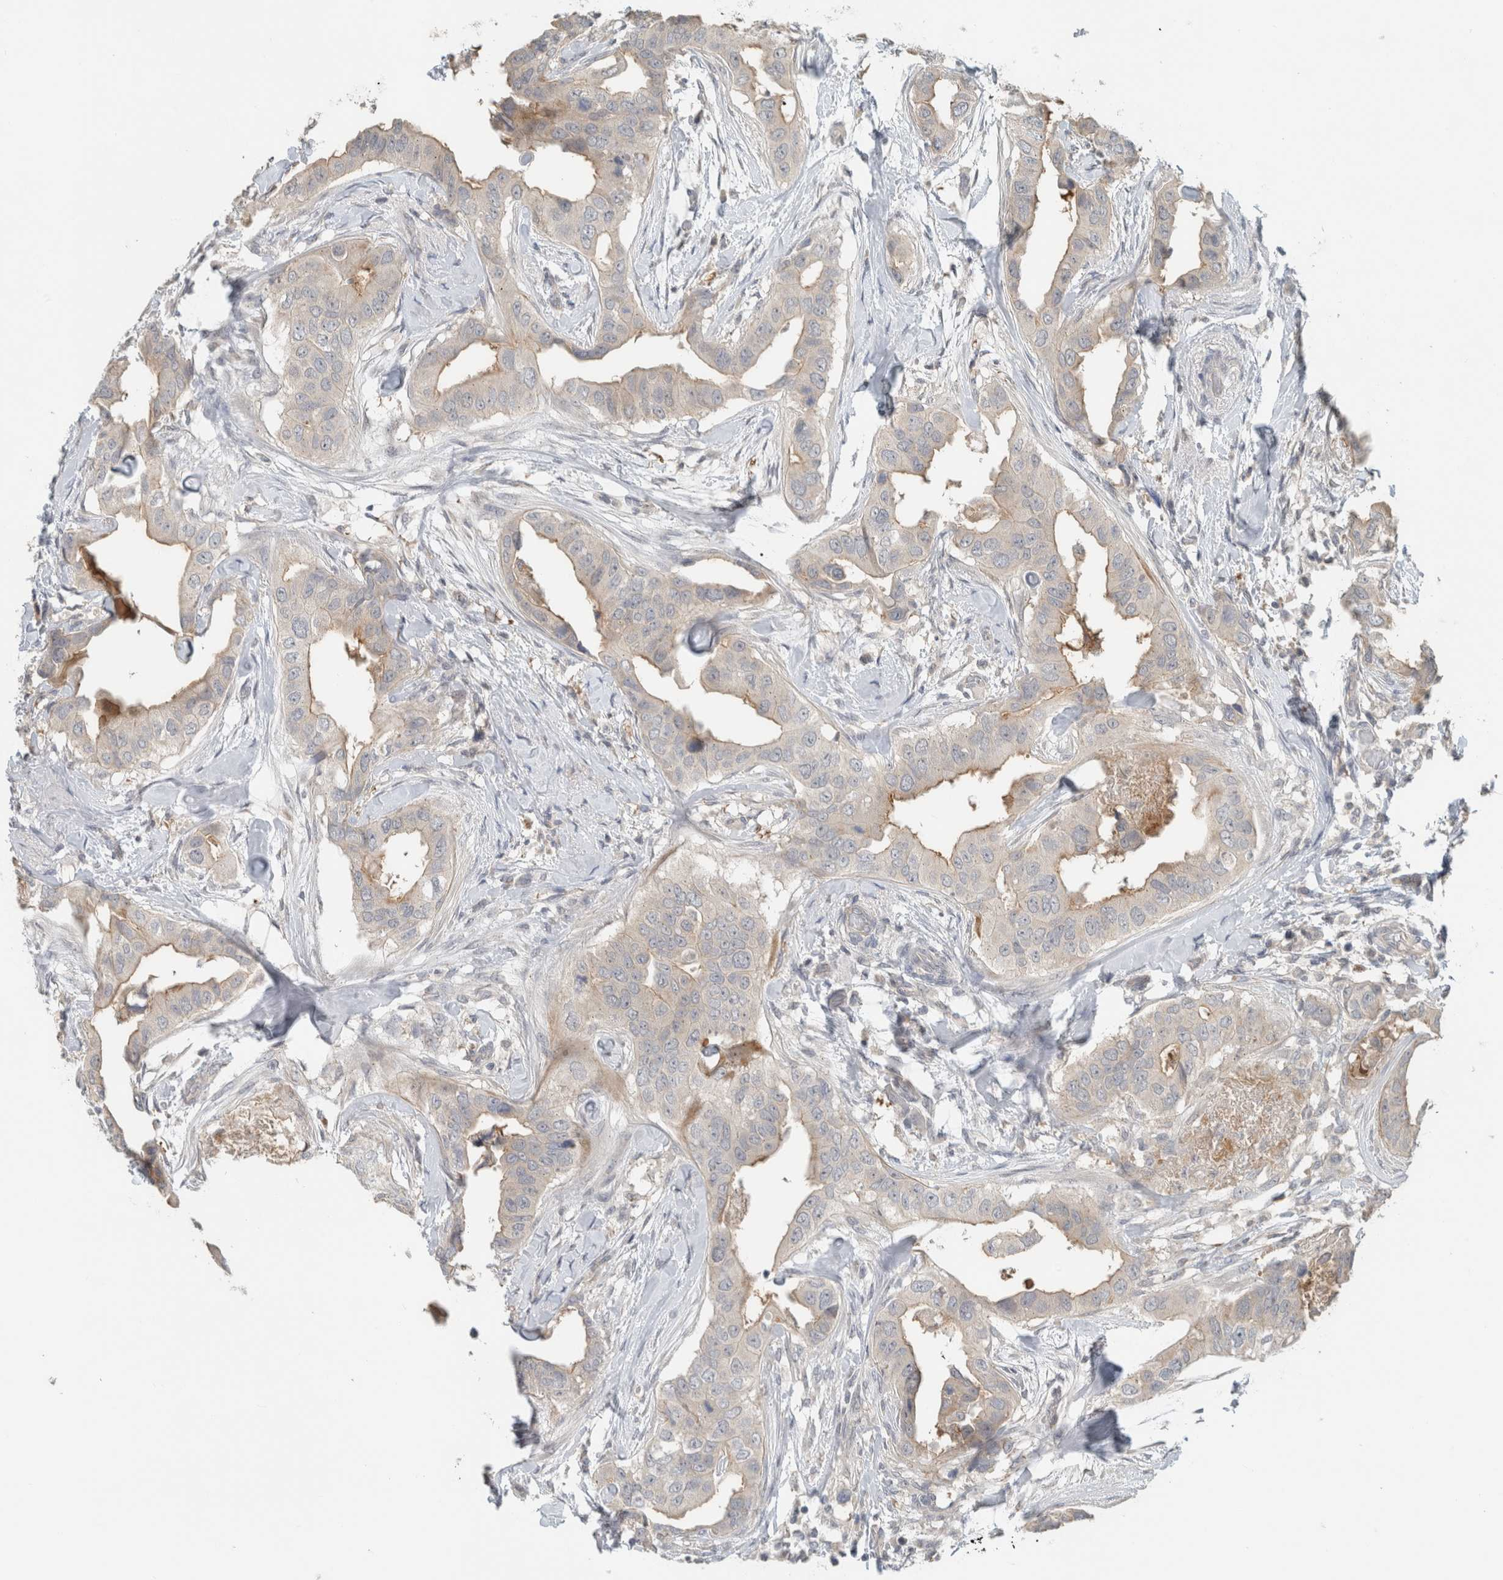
{"staining": {"intensity": "weak", "quantity": "<25%", "location": "cytoplasmic/membranous"}, "tissue": "breast cancer", "cell_type": "Tumor cells", "image_type": "cancer", "snomed": [{"axis": "morphology", "description": "Duct carcinoma"}, {"axis": "topography", "description": "Breast"}], "caption": "Human intraductal carcinoma (breast) stained for a protein using immunohistochemistry (IHC) shows no staining in tumor cells.", "gene": "ERCC6L2", "patient": {"sex": "female", "age": 40}}